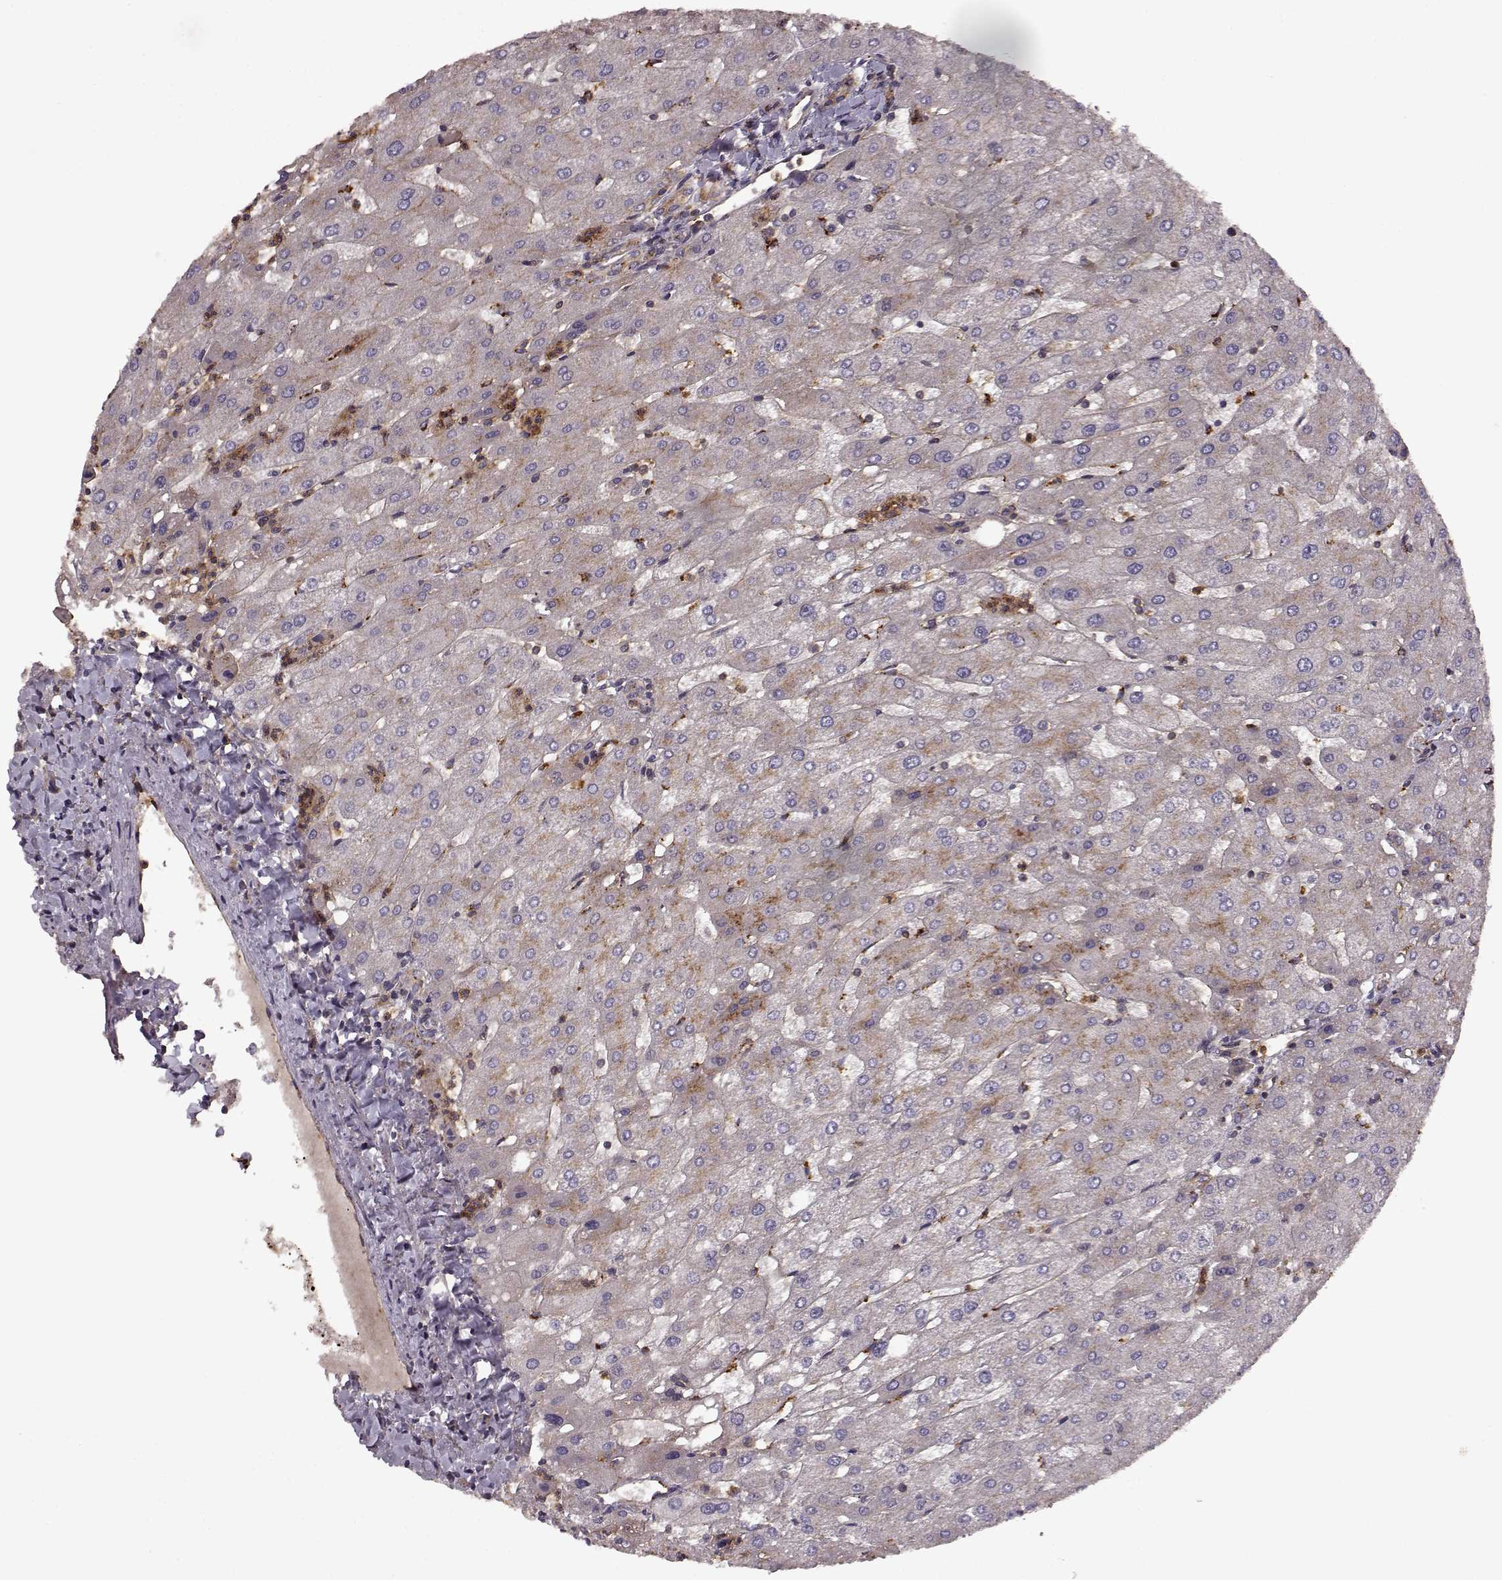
{"staining": {"intensity": "strong", "quantity": ">75%", "location": "cytoplasmic/membranous"}, "tissue": "liver", "cell_type": "Cholangiocytes", "image_type": "normal", "snomed": [{"axis": "morphology", "description": "Normal tissue, NOS"}, {"axis": "topography", "description": "Liver"}], "caption": "Protein expression analysis of benign liver shows strong cytoplasmic/membranous staining in approximately >75% of cholangiocytes. The protein of interest is shown in brown color, while the nuclei are stained blue.", "gene": "IFRD2", "patient": {"sex": "male", "age": 67}}